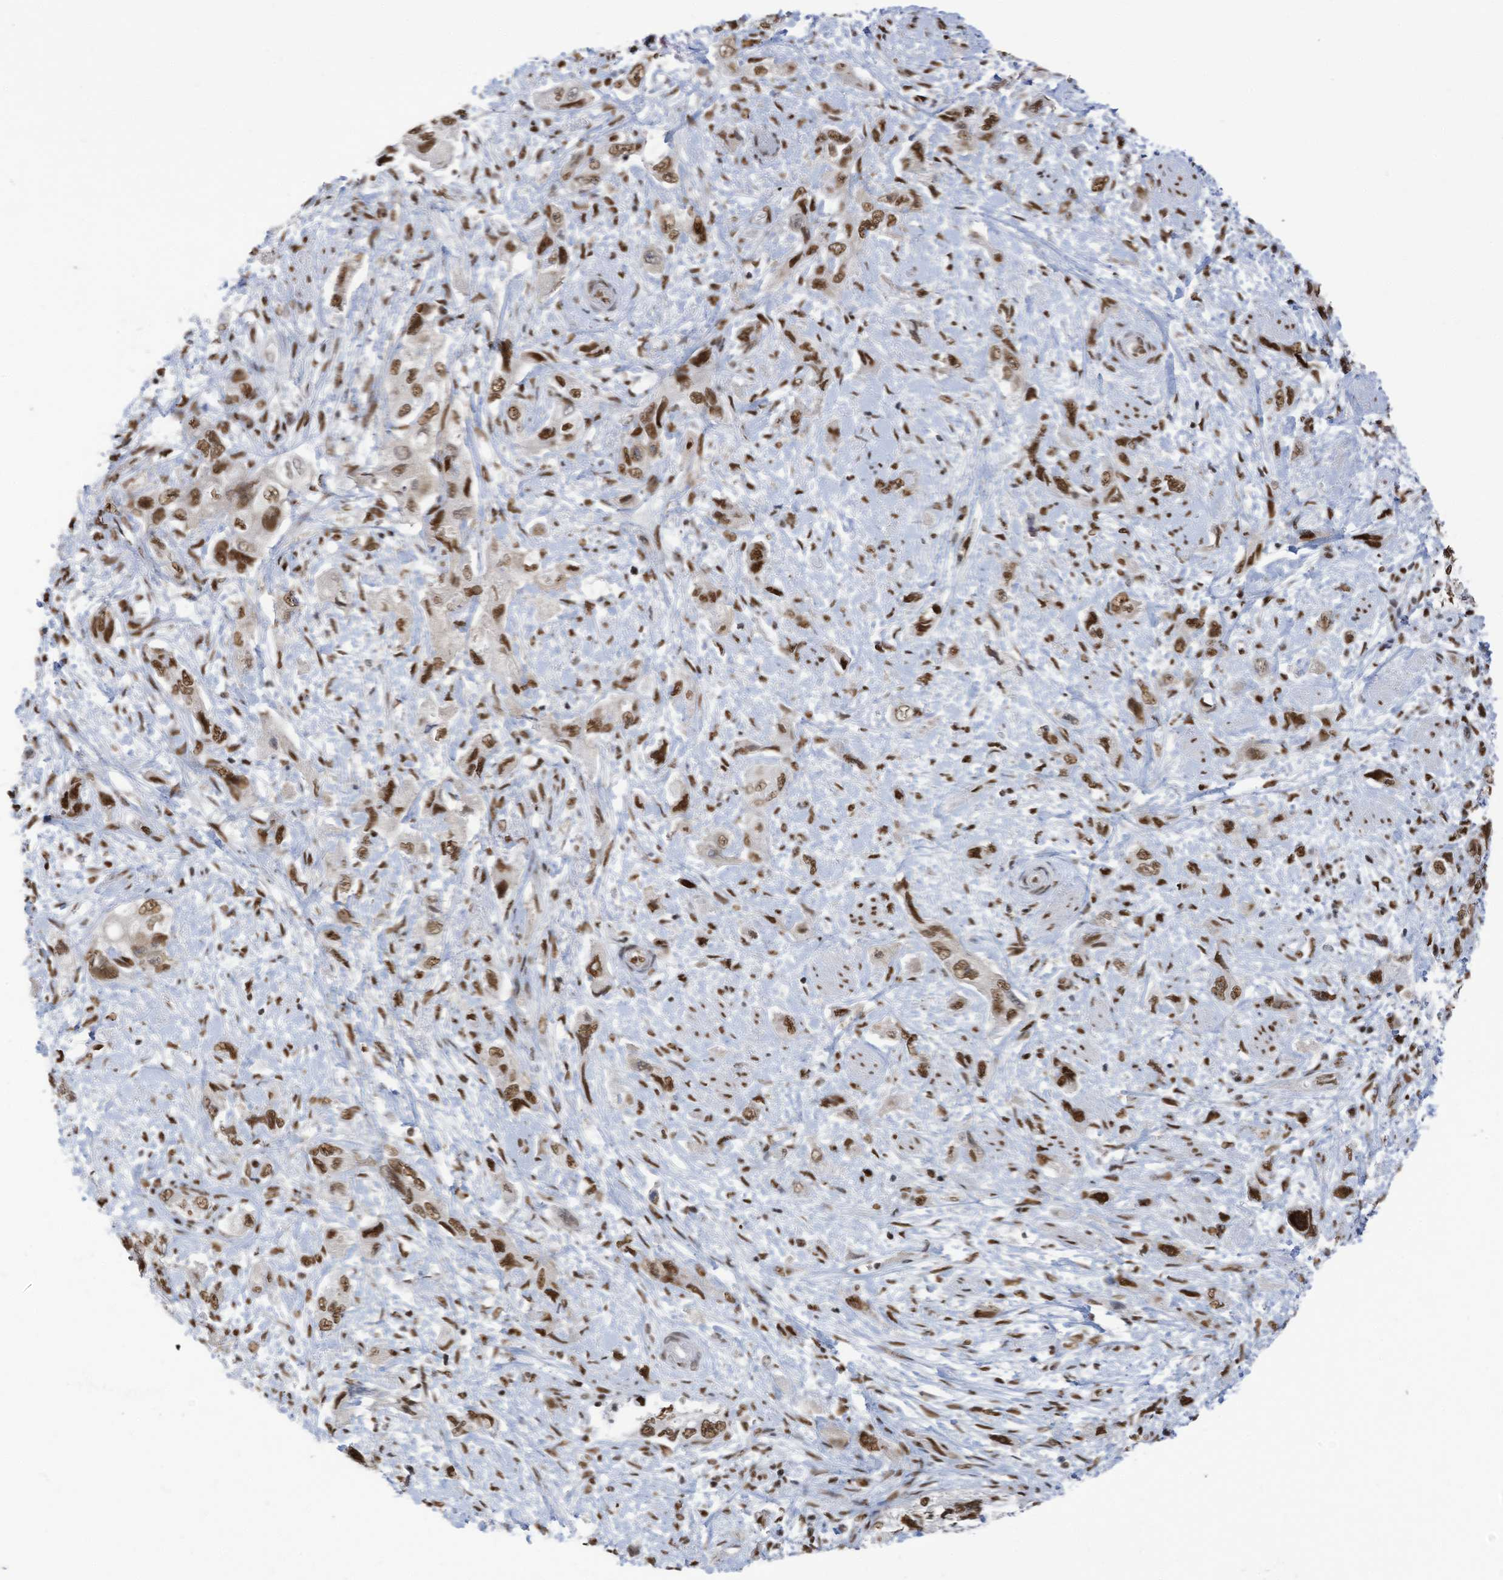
{"staining": {"intensity": "moderate", "quantity": ">75%", "location": "nuclear"}, "tissue": "pancreatic cancer", "cell_type": "Tumor cells", "image_type": "cancer", "snomed": [{"axis": "morphology", "description": "Adenocarcinoma, NOS"}, {"axis": "topography", "description": "Pancreas"}], "caption": "Immunohistochemical staining of human pancreatic adenocarcinoma exhibits moderate nuclear protein positivity in approximately >75% of tumor cells. Nuclei are stained in blue.", "gene": "KHSRP", "patient": {"sex": "female", "age": 73}}